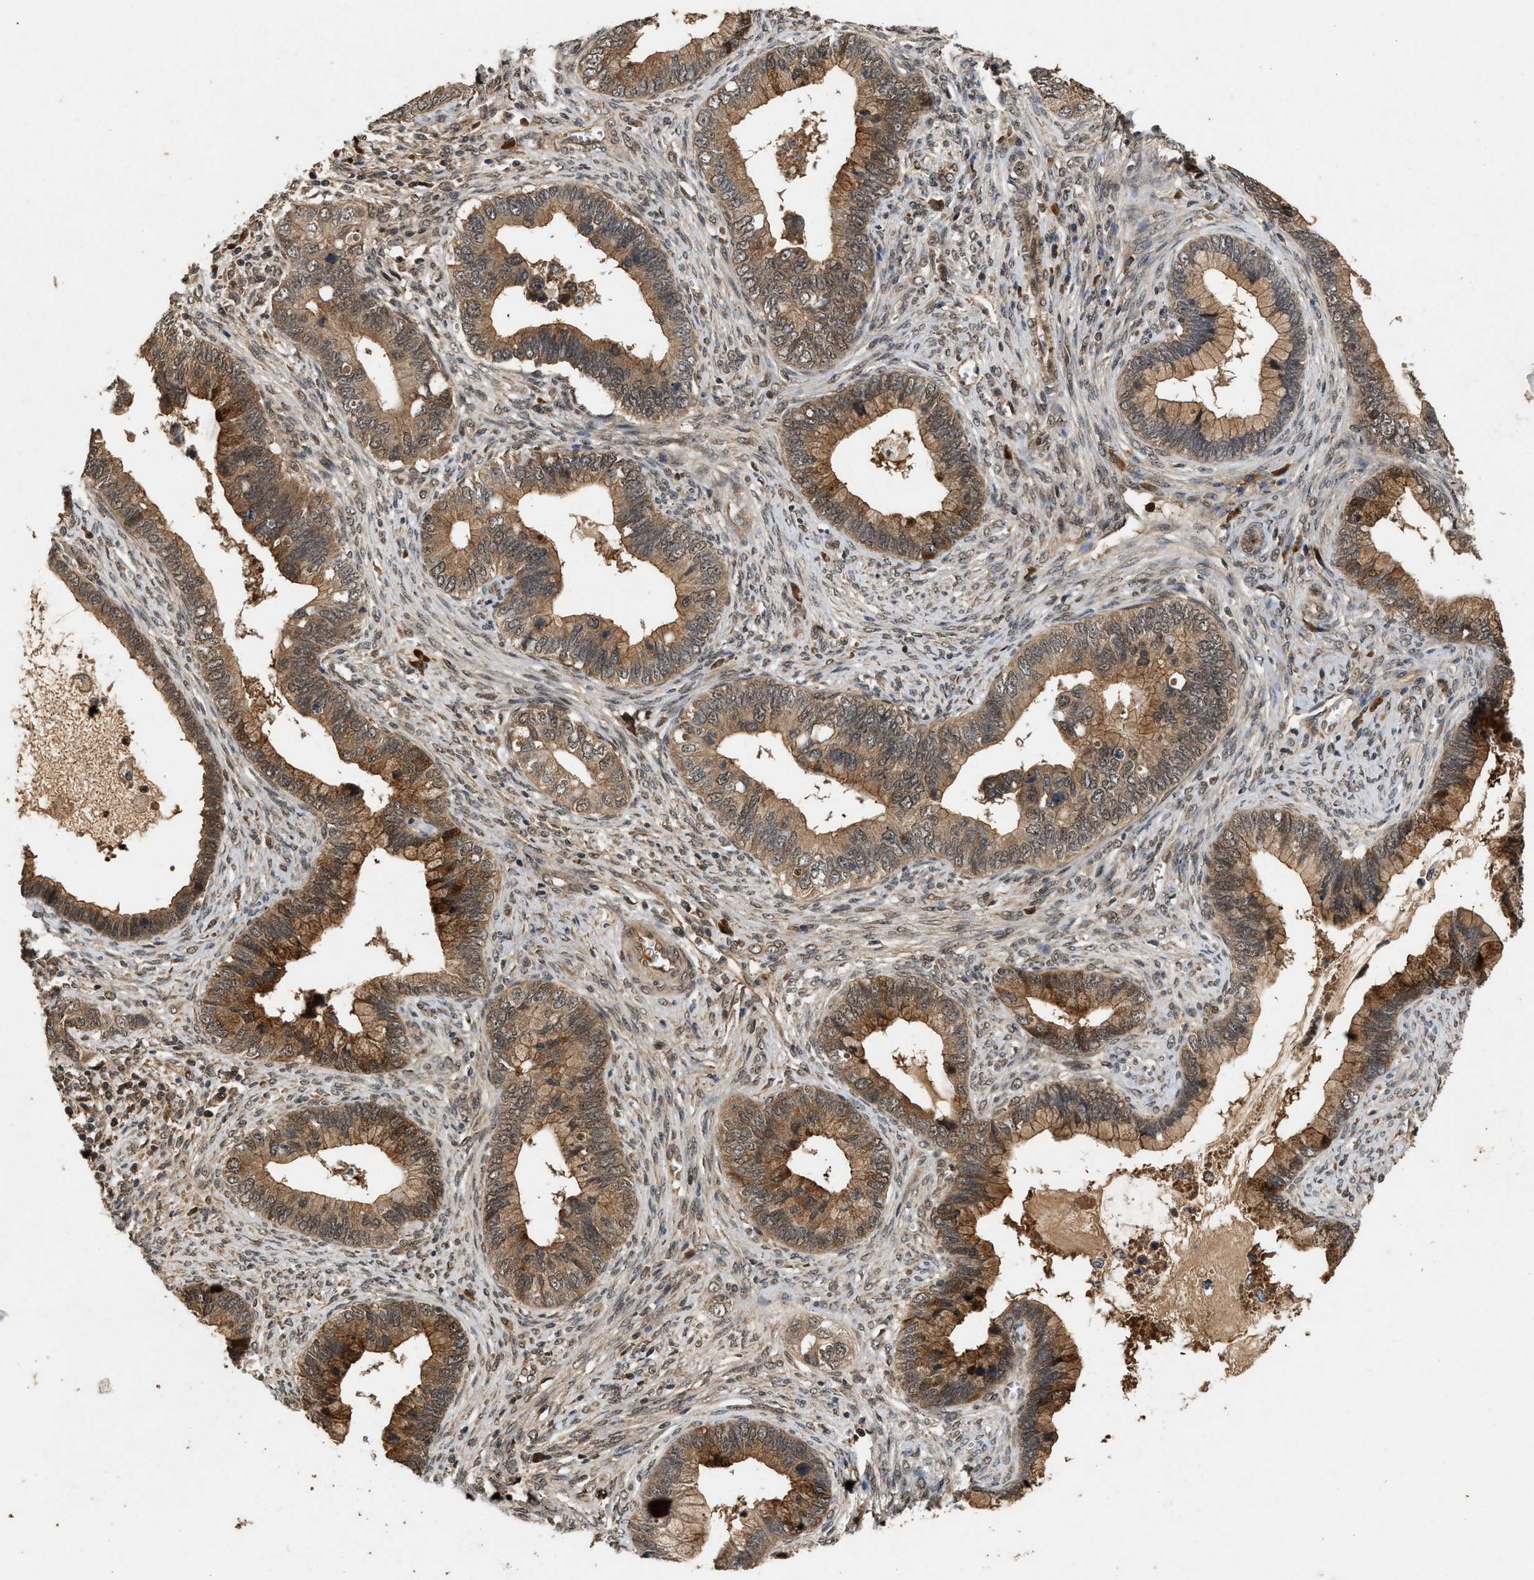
{"staining": {"intensity": "moderate", "quantity": ">75%", "location": "cytoplasmic/membranous,nuclear"}, "tissue": "cervical cancer", "cell_type": "Tumor cells", "image_type": "cancer", "snomed": [{"axis": "morphology", "description": "Adenocarcinoma, NOS"}, {"axis": "topography", "description": "Cervix"}], "caption": "Immunohistochemistry (IHC) histopathology image of cervical adenocarcinoma stained for a protein (brown), which shows medium levels of moderate cytoplasmic/membranous and nuclear expression in about >75% of tumor cells.", "gene": "RUSC2", "patient": {"sex": "female", "age": 44}}